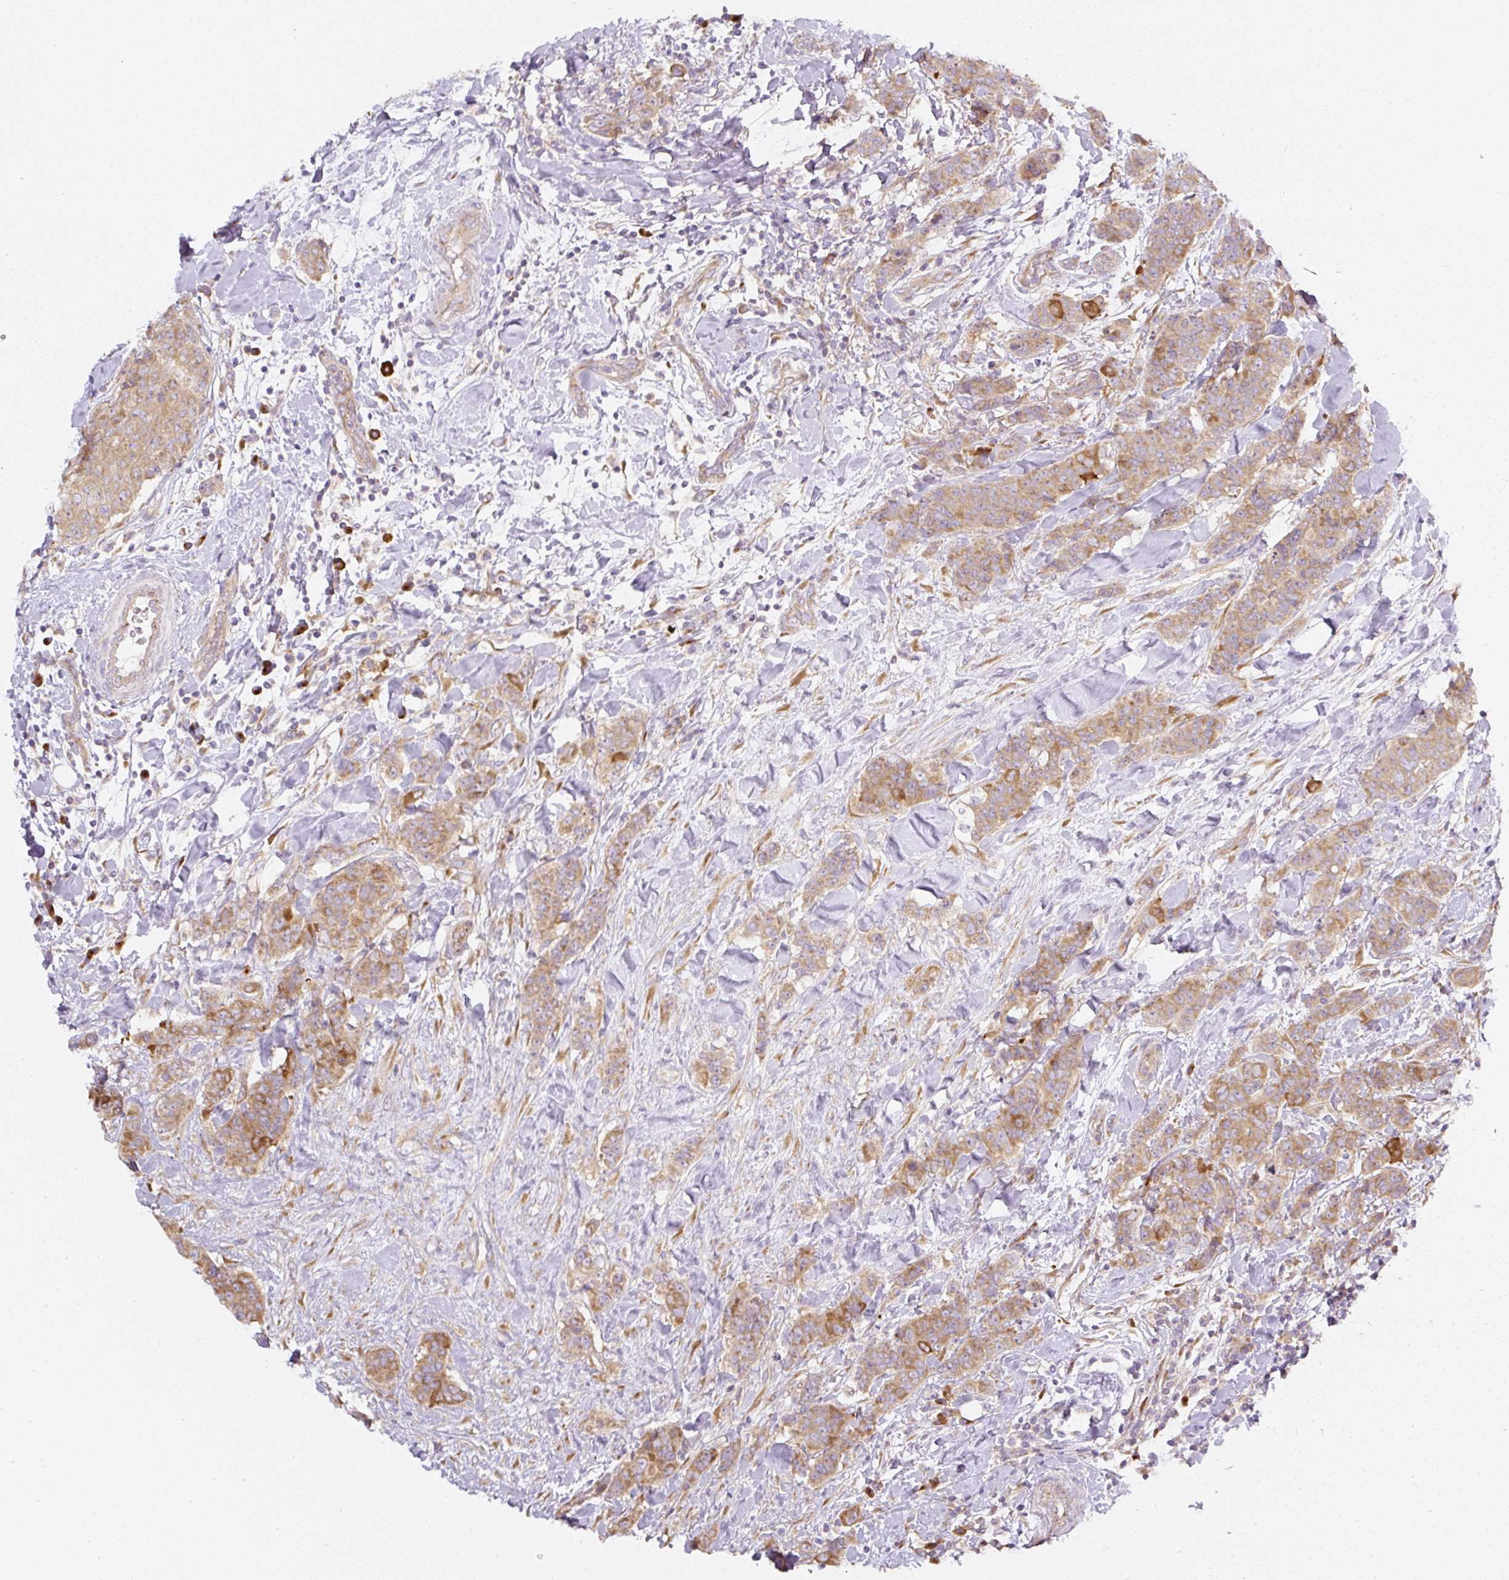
{"staining": {"intensity": "strong", "quantity": ">75%", "location": "cytoplasmic/membranous"}, "tissue": "breast cancer", "cell_type": "Tumor cells", "image_type": "cancer", "snomed": [{"axis": "morphology", "description": "Duct carcinoma"}, {"axis": "topography", "description": "Breast"}], "caption": "A photomicrograph of breast cancer (infiltrating ductal carcinoma) stained for a protein shows strong cytoplasmic/membranous brown staining in tumor cells.", "gene": "MLX", "patient": {"sex": "female", "age": 40}}